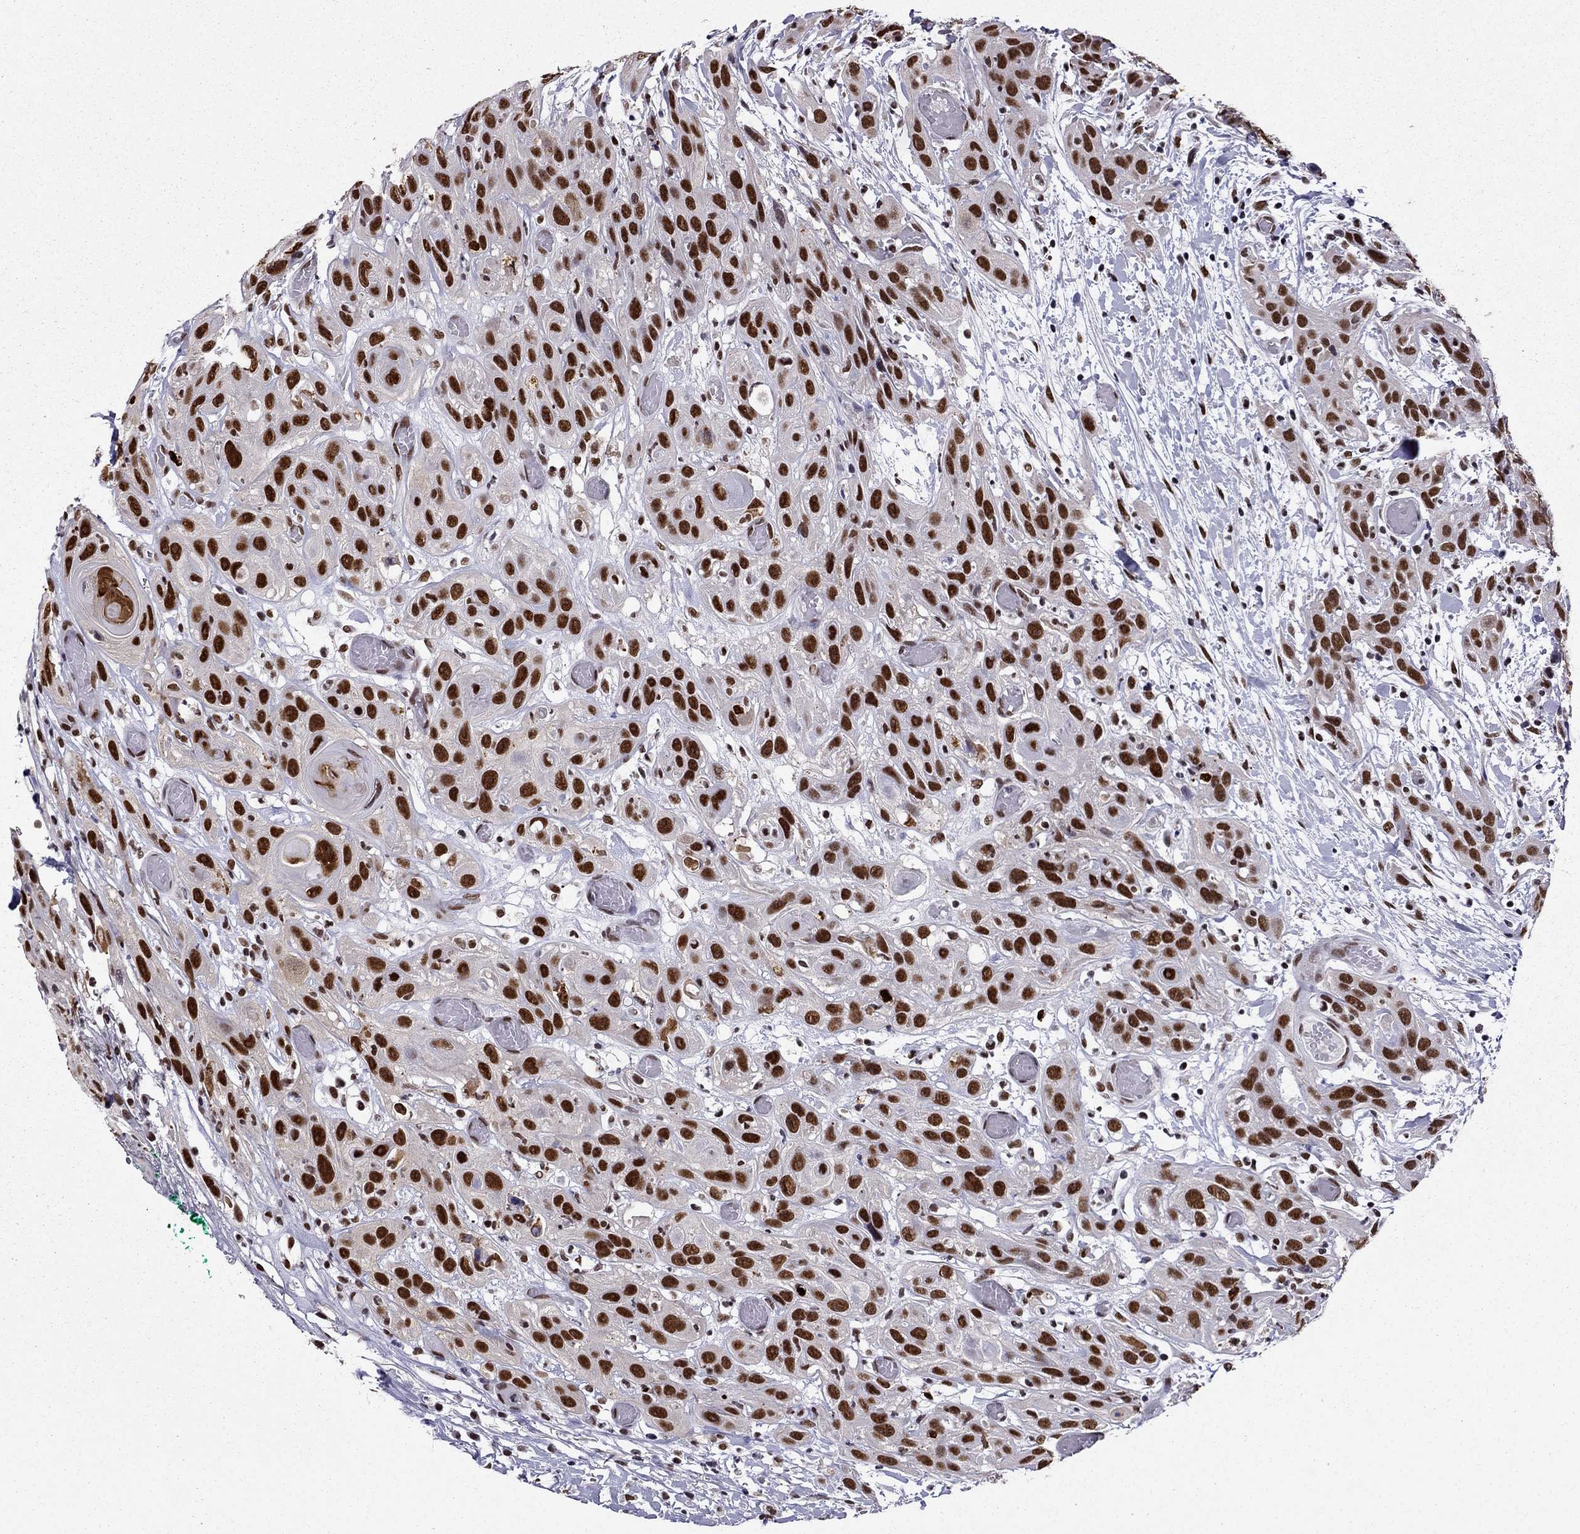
{"staining": {"intensity": "strong", "quantity": ">75%", "location": "nuclear"}, "tissue": "head and neck cancer", "cell_type": "Tumor cells", "image_type": "cancer", "snomed": [{"axis": "morphology", "description": "Normal tissue, NOS"}, {"axis": "morphology", "description": "Squamous cell carcinoma, NOS"}, {"axis": "topography", "description": "Oral tissue"}, {"axis": "topography", "description": "Salivary gland"}, {"axis": "topography", "description": "Head-Neck"}], "caption": "This histopathology image reveals immunohistochemistry (IHC) staining of human head and neck cancer (squamous cell carcinoma), with high strong nuclear staining in approximately >75% of tumor cells.", "gene": "ZNF420", "patient": {"sex": "female", "age": 62}}